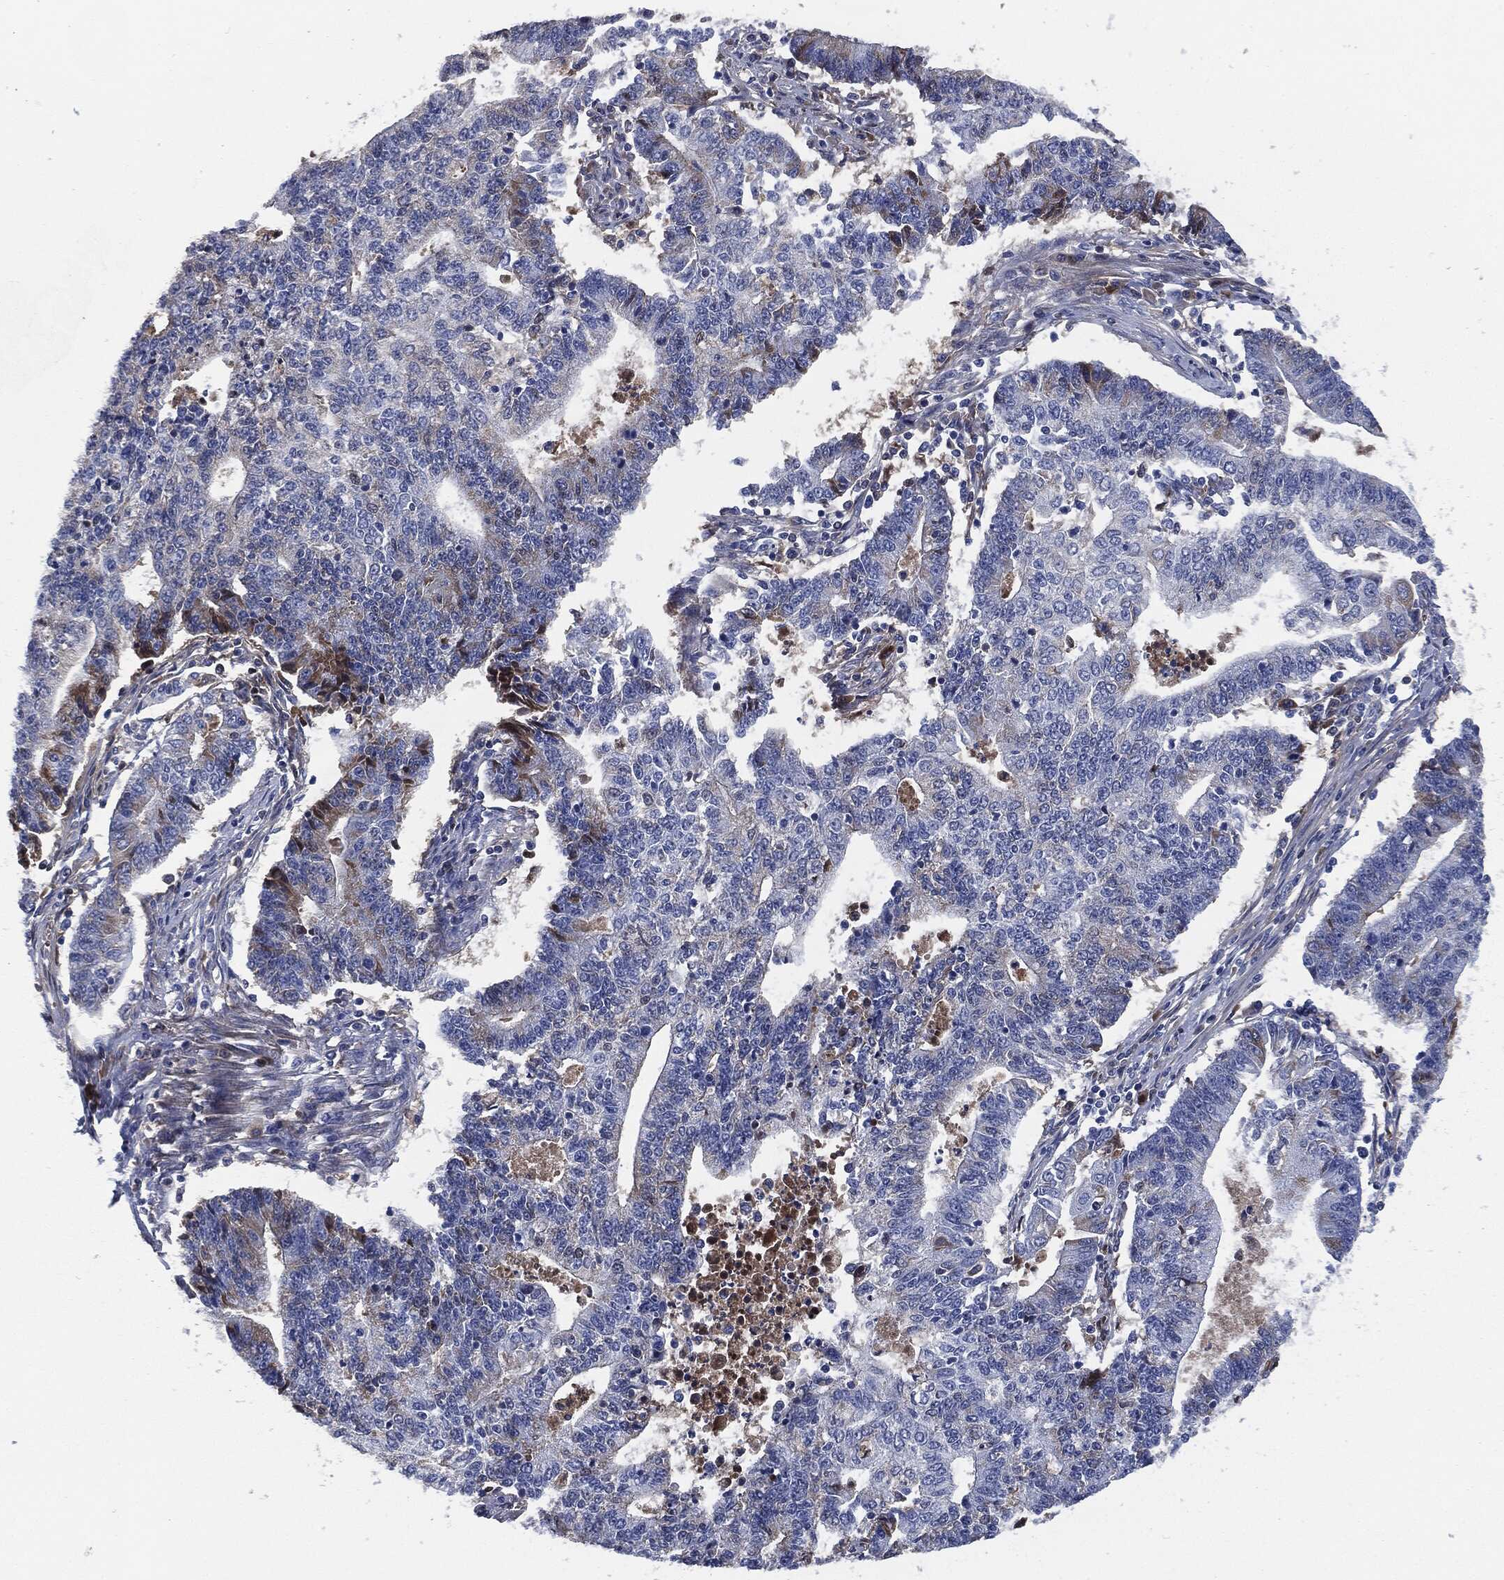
{"staining": {"intensity": "weak", "quantity": "<25%", "location": "cytoplasmic/membranous"}, "tissue": "endometrial cancer", "cell_type": "Tumor cells", "image_type": "cancer", "snomed": [{"axis": "morphology", "description": "Adenocarcinoma, NOS"}, {"axis": "topography", "description": "Uterus"}, {"axis": "topography", "description": "Endometrium"}], "caption": "Endometrial adenocarcinoma stained for a protein using IHC exhibits no positivity tumor cells.", "gene": "SIGLEC7", "patient": {"sex": "female", "age": 54}}